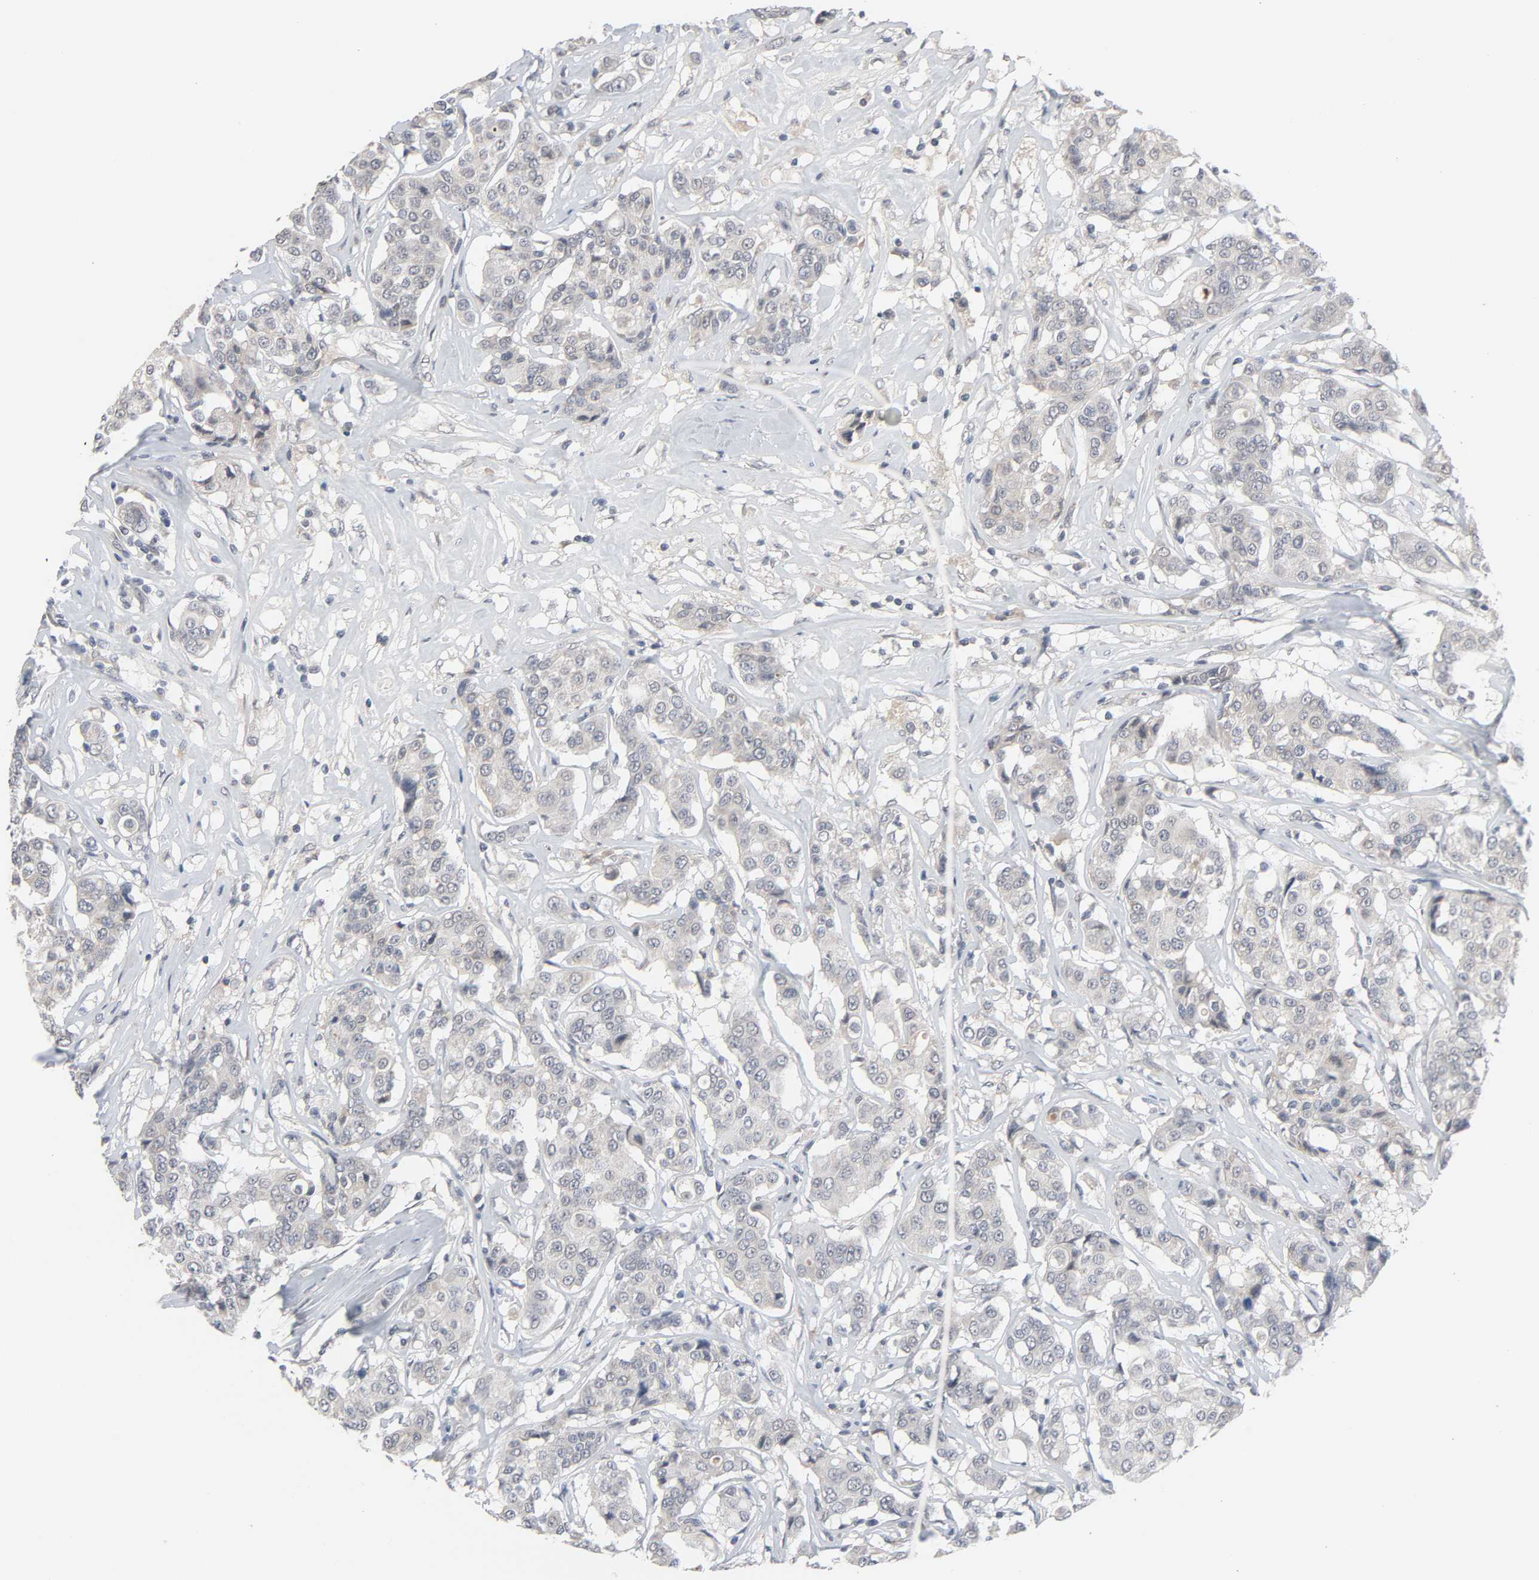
{"staining": {"intensity": "negative", "quantity": "none", "location": "none"}, "tissue": "breast cancer", "cell_type": "Tumor cells", "image_type": "cancer", "snomed": [{"axis": "morphology", "description": "Duct carcinoma"}, {"axis": "topography", "description": "Breast"}], "caption": "An immunohistochemistry micrograph of breast cancer (invasive ductal carcinoma) is shown. There is no staining in tumor cells of breast cancer (invasive ductal carcinoma).", "gene": "MT3", "patient": {"sex": "female", "age": 27}}